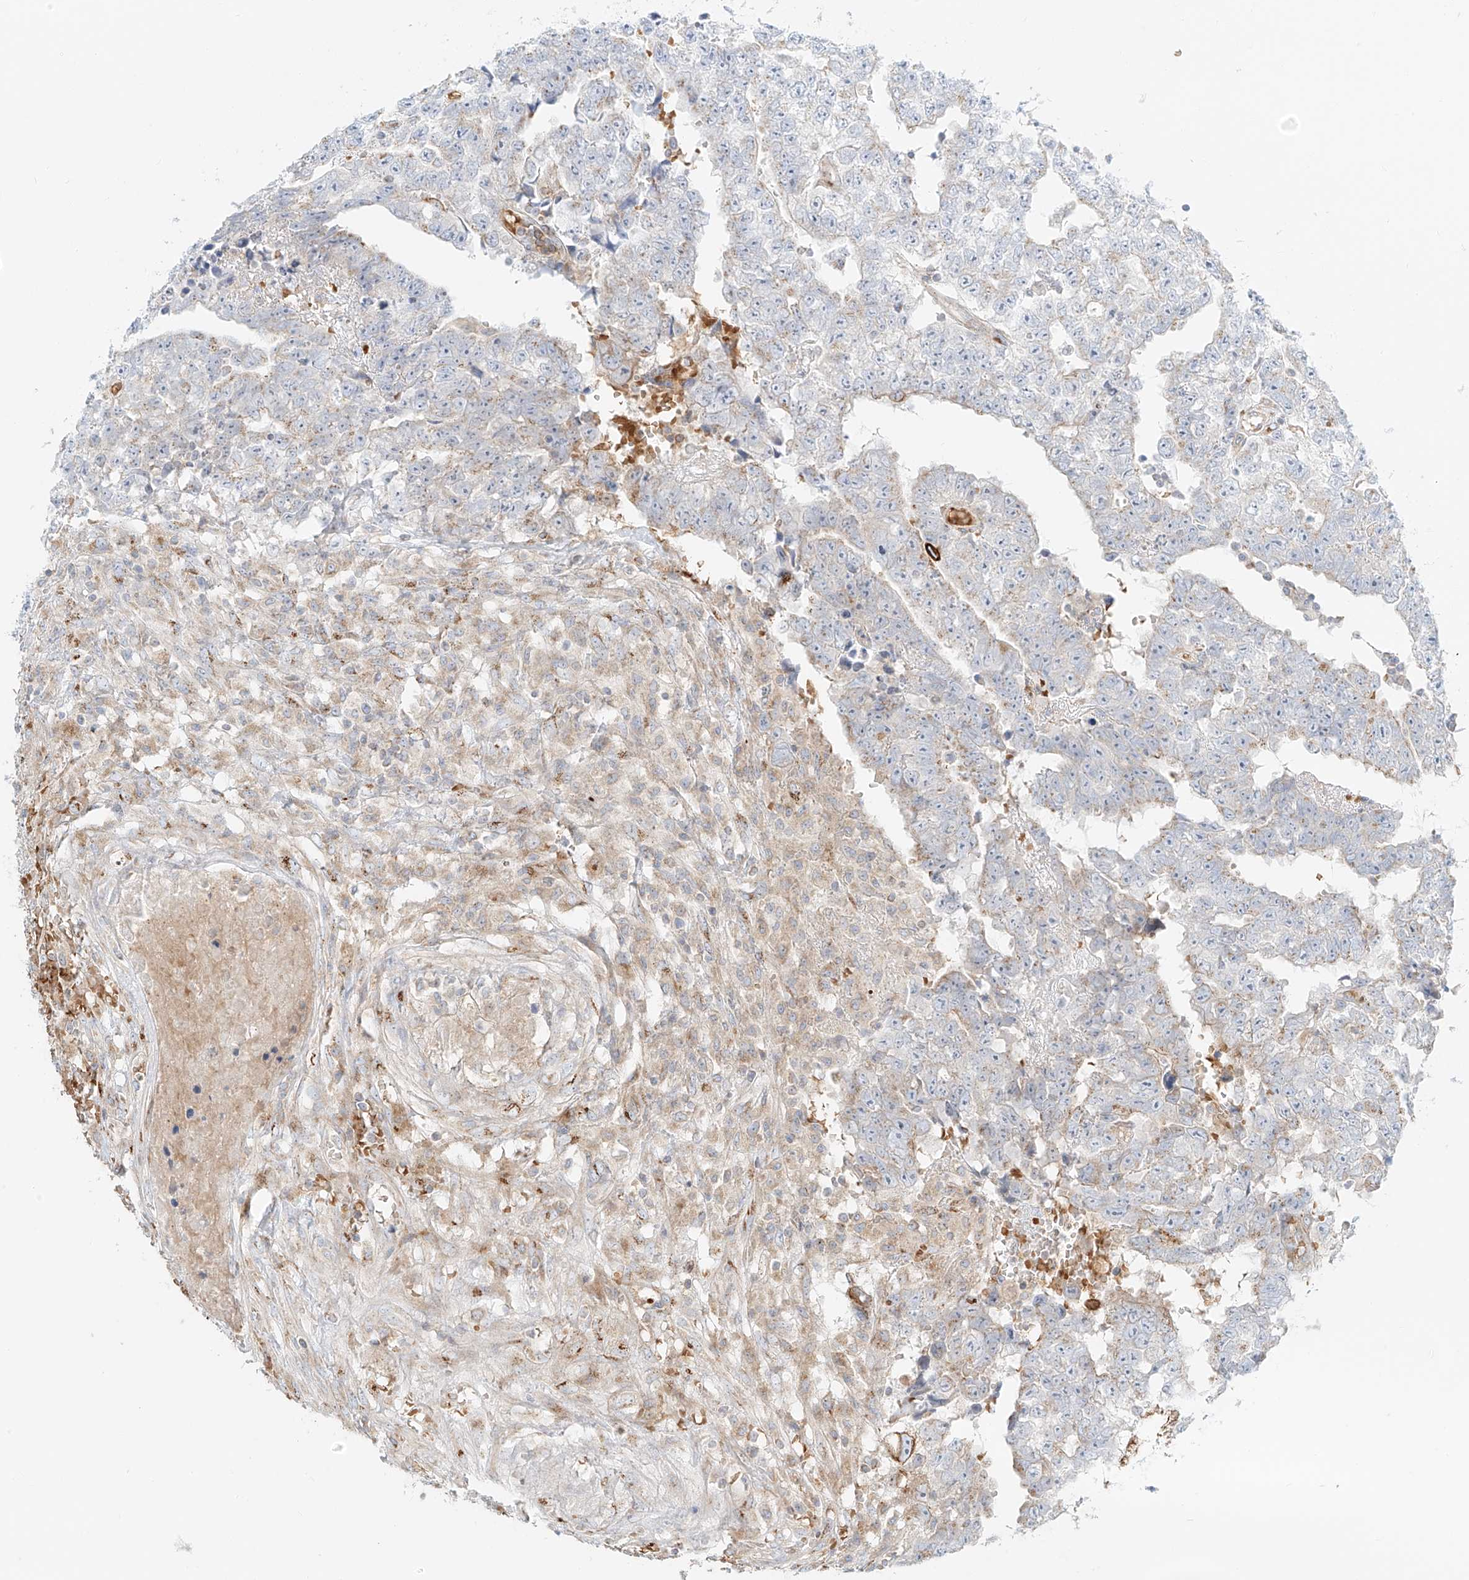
{"staining": {"intensity": "weak", "quantity": "<25%", "location": "cytoplasmic/membranous"}, "tissue": "testis cancer", "cell_type": "Tumor cells", "image_type": "cancer", "snomed": [{"axis": "morphology", "description": "Carcinoma, Embryonal, NOS"}, {"axis": "topography", "description": "Testis"}], "caption": "An image of human testis cancer (embryonal carcinoma) is negative for staining in tumor cells. (DAB (3,3'-diaminobenzidine) immunohistochemistry (IHC) visualized using brightfield microscopy, high magnification).", "gene": "EIPR1", "patient": {"sex": "male", "age": 25}}